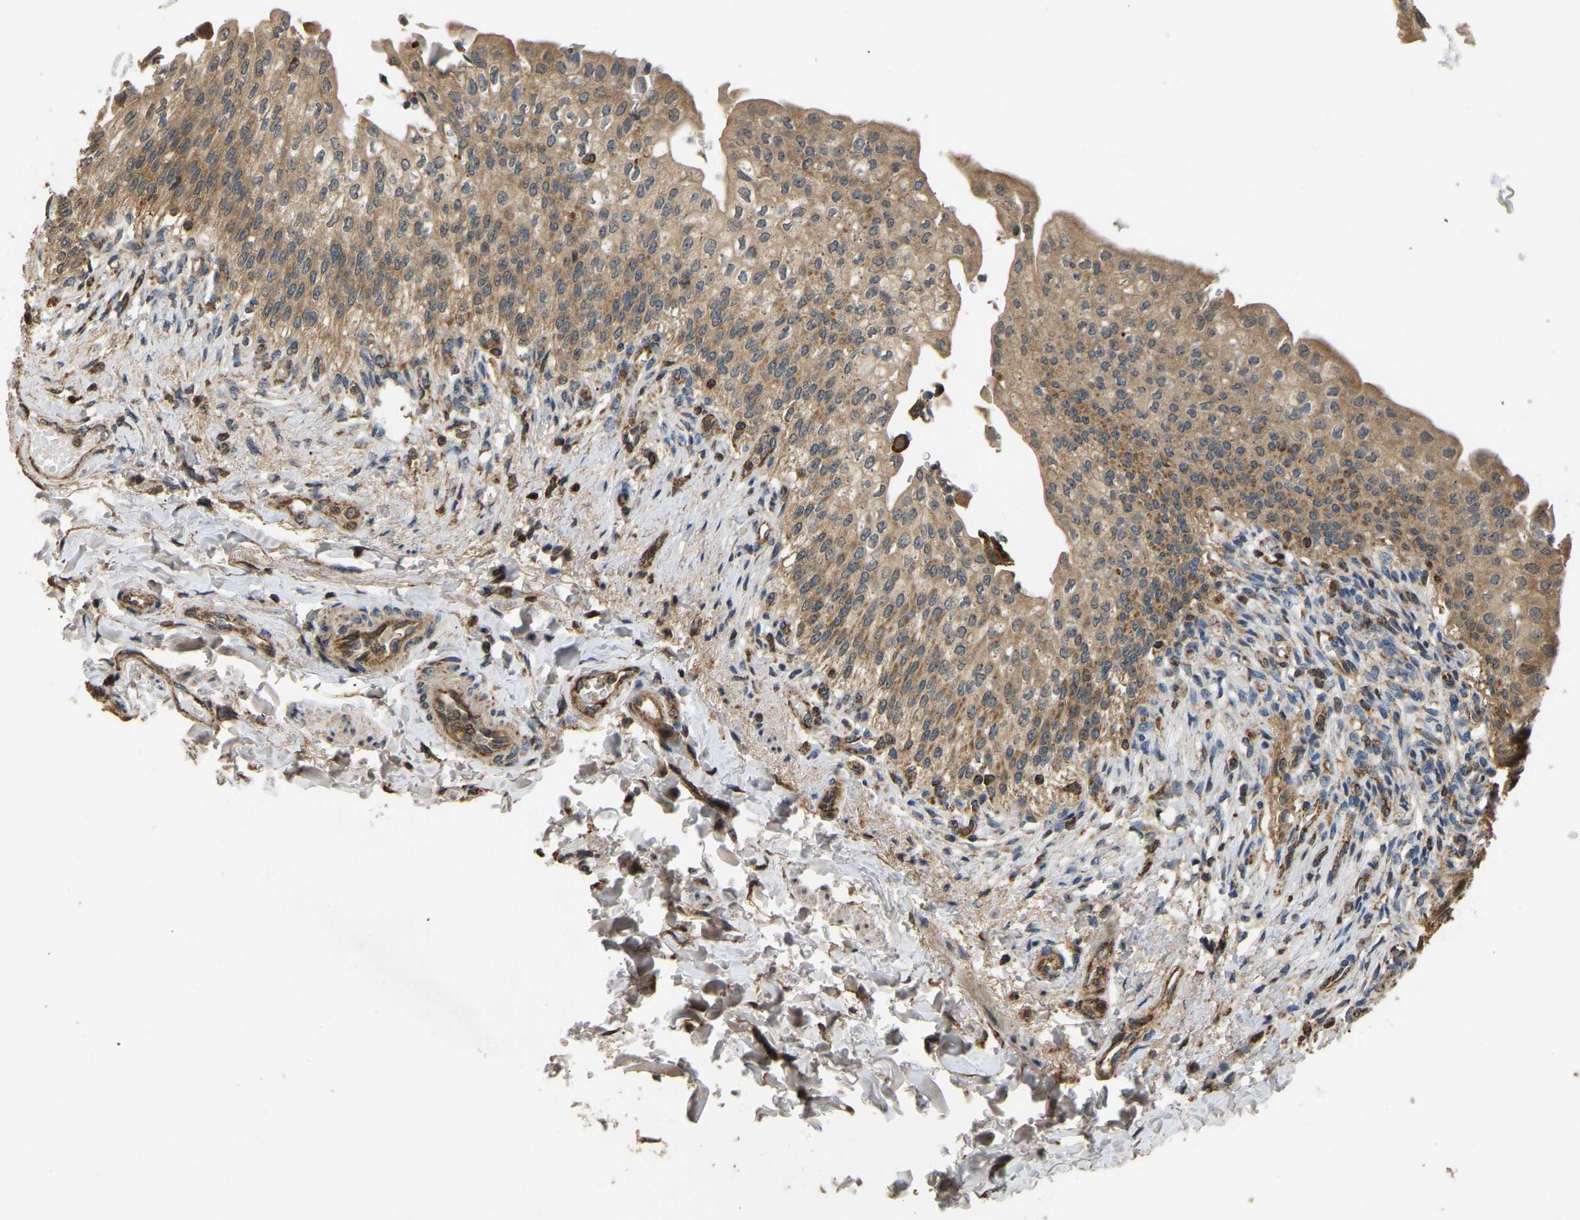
{"staining": {"intensity": "moderate", "quantity": ">75%", "location": "cytoplasmic/membranous"}, "tissue": "urinary bladder", "cell_type": "Urothelial cells", "image_type": "normal", "snomed": [{"axis": "morphology", "description": "Normal tissue, NOS"}, {"axis": "topography", "description": "Urinary bladder"}], "caption": "Moderate cytoplasmic/membranous positivity for a protein is appreciated in about >75% of urothelial cells of benign urinary bladder using immunohistochemistry.", "gene": "TUFM", "patient": {"sex": "female", "age": 60}}